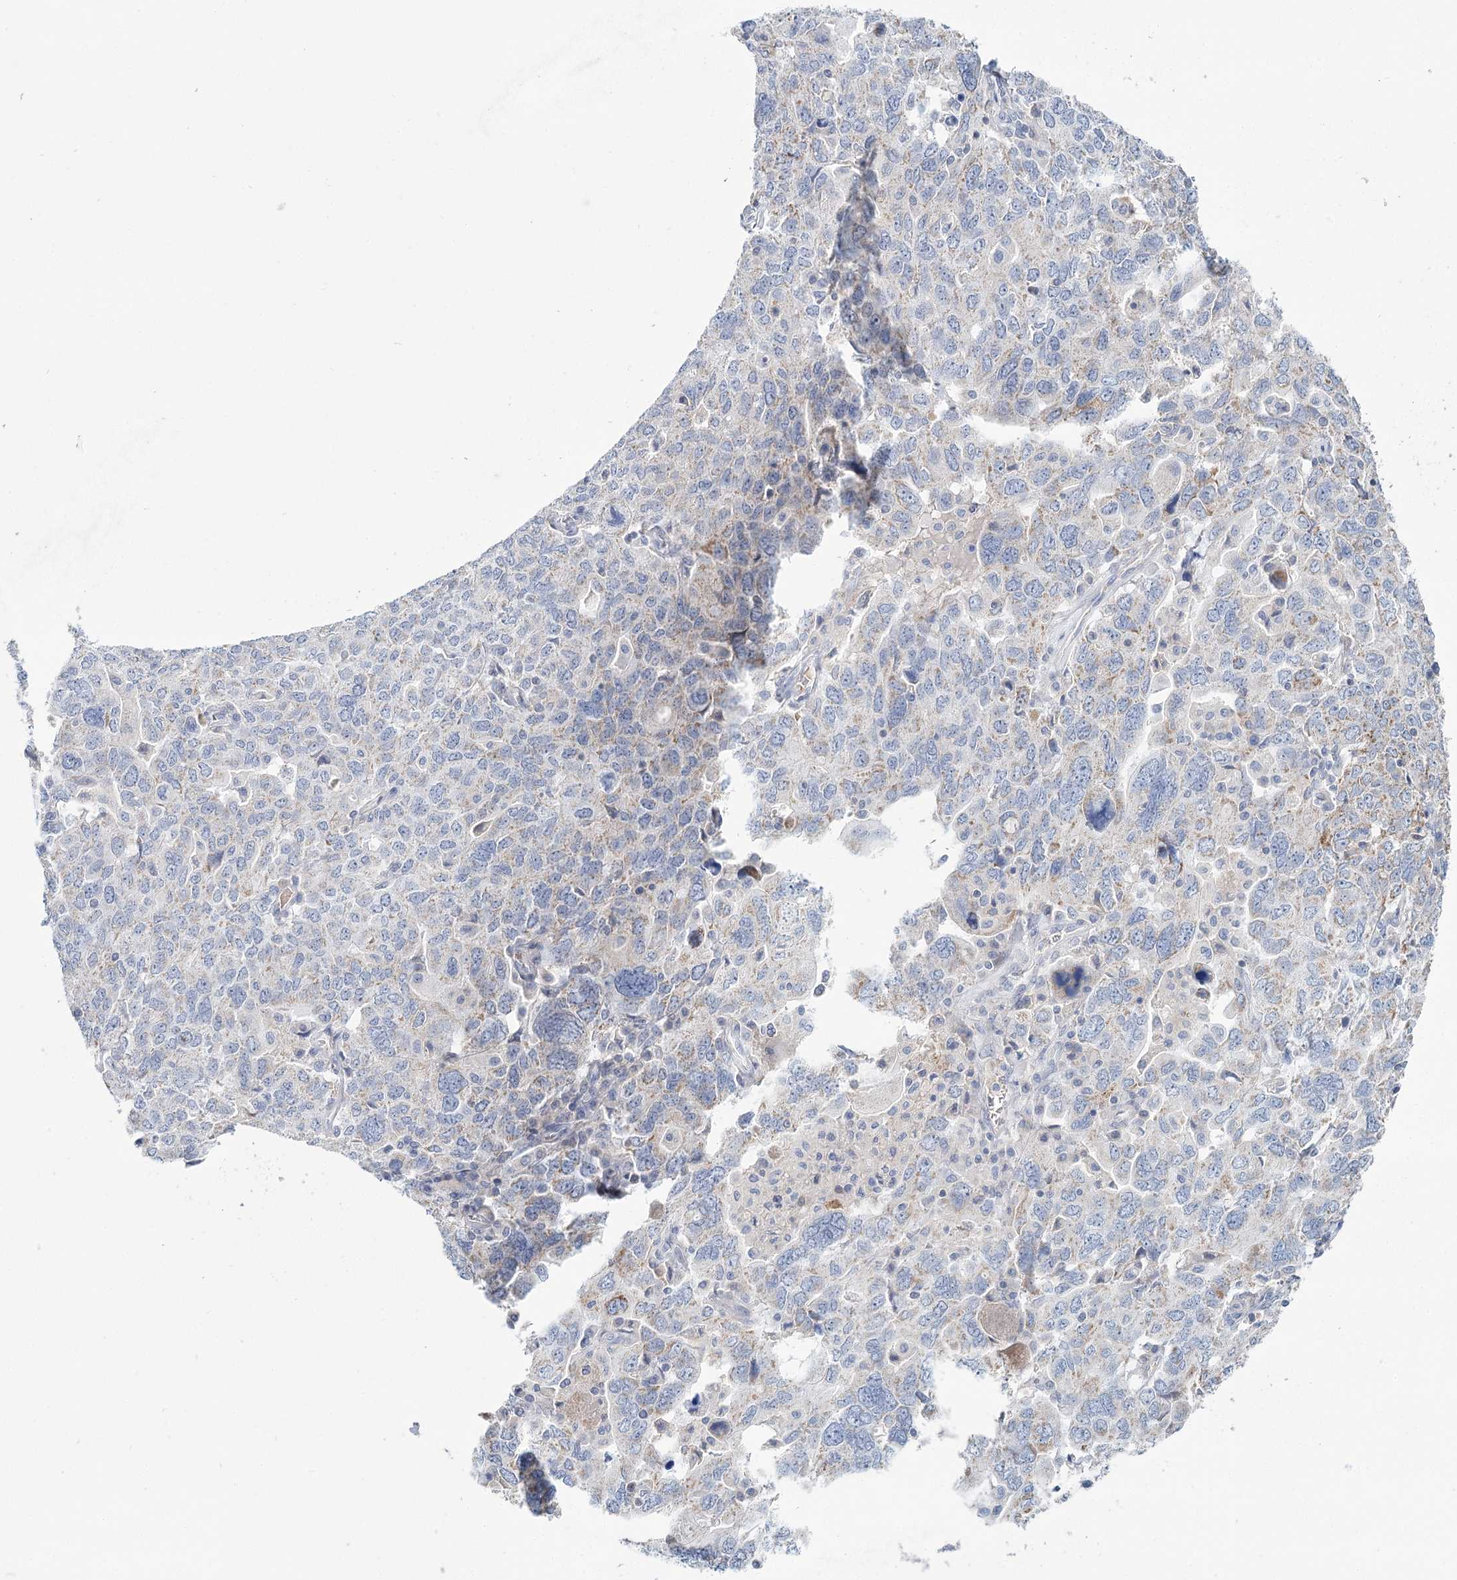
{"staining": {"intensity": "weak", "quantity": "25%-75%", "location": "cytoplasmic/membranous"}, "tissue": "ovarian cancer", "cell_type": "Tumor cells", "image_type": "cancer", "snomed": [{"axis": "morphology", "description": "Carcinoma, endometroid"}, {"axis": "topography", "description": "Ovary"}], "caption": "Tumor cells exhibit low levels of weak cytoplasmic/membranous expression in about 25%-75% of cells in ovarian cancer (endometroid carcinoma).", "gene": "ARHGAP44", "patient": {"sex": "female", "age": 62}}